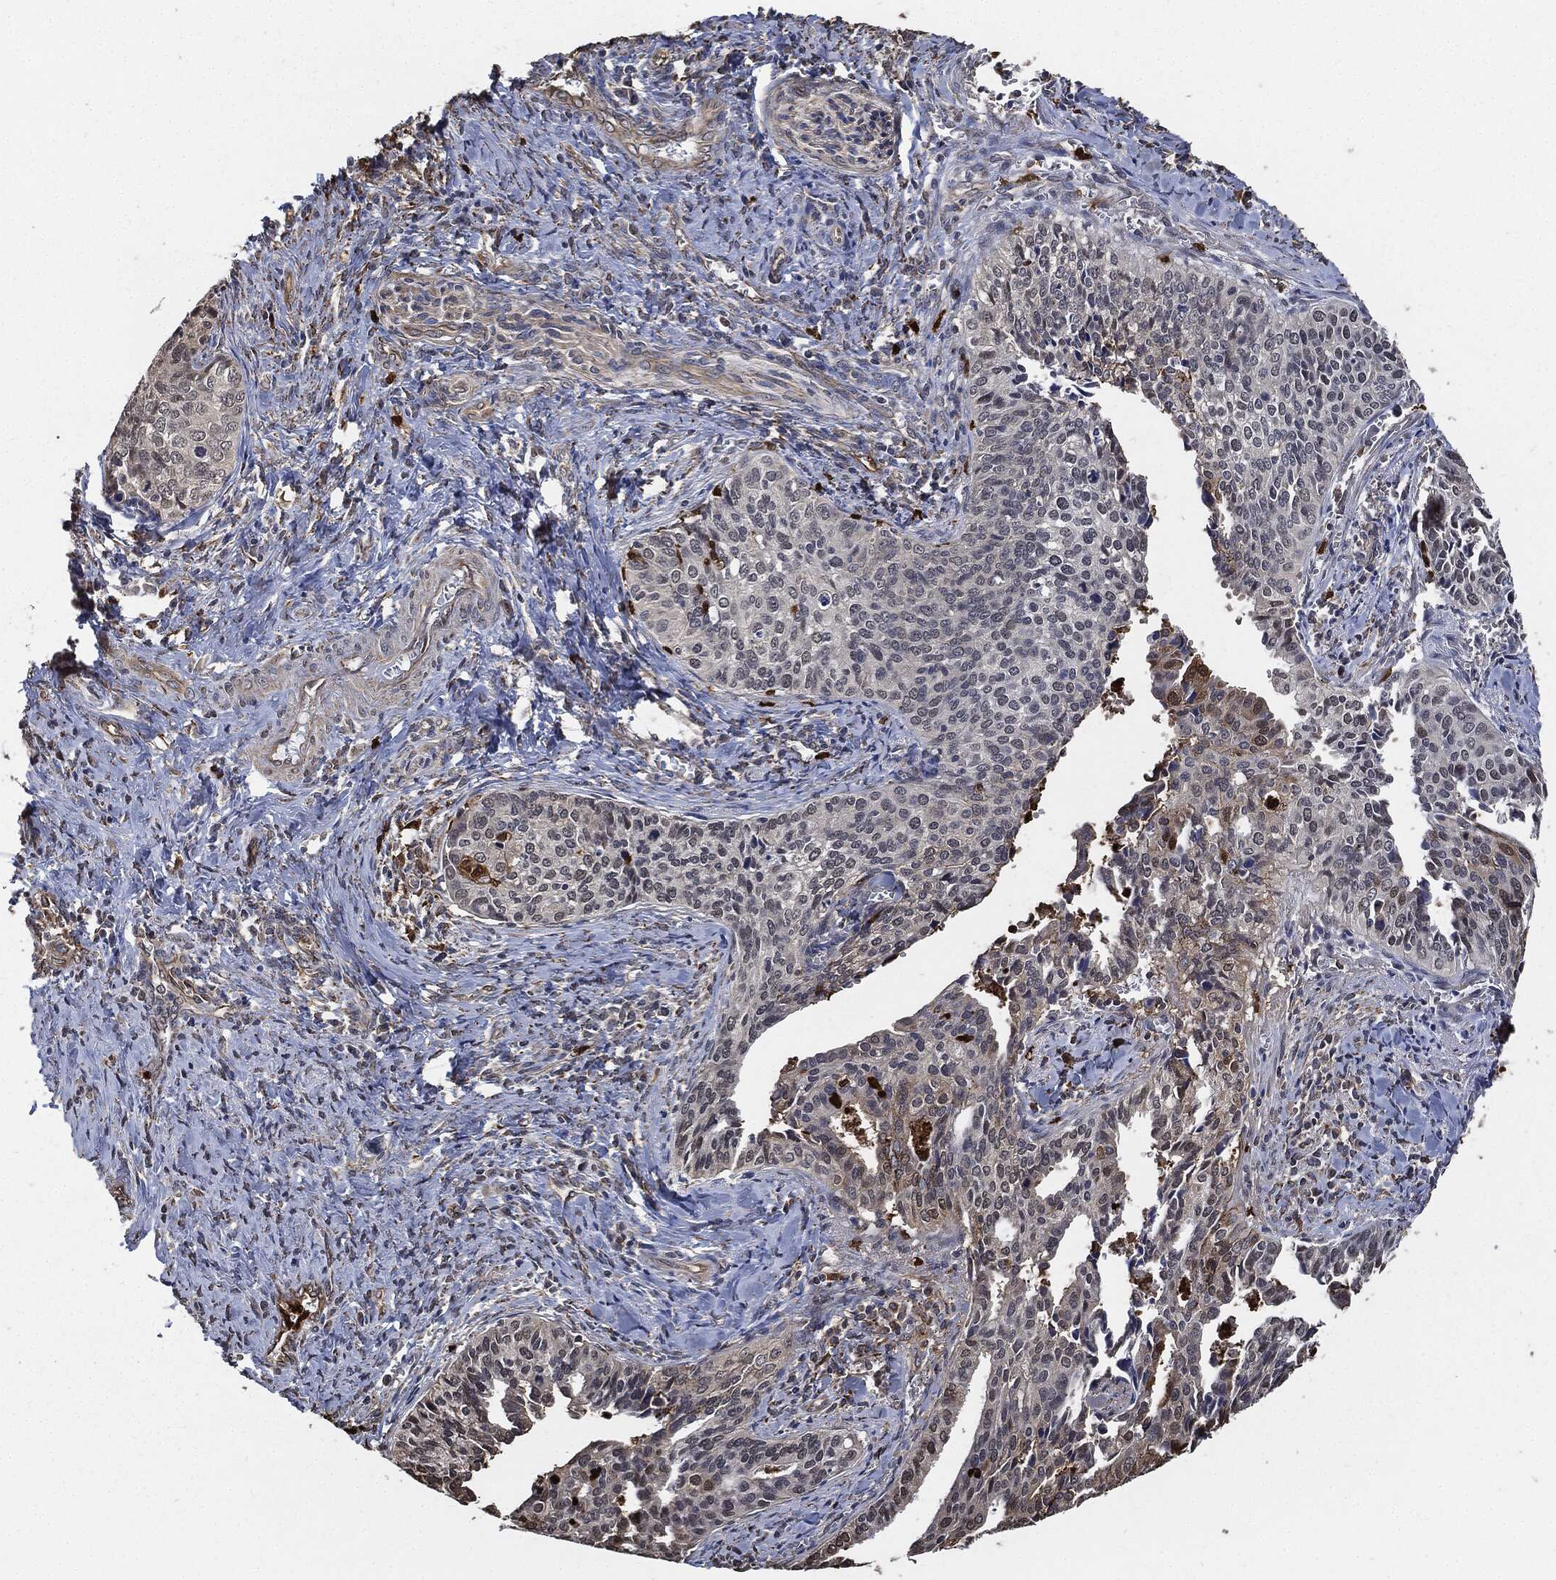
{"staining": {"intensity": "weak", "quantity": "<25%", "location": "cytoplasmic/membranous"}, "tissue": "cervical cancer", "cell_type": "Tumor cells", "image_type": "cancer", "snomed": [{"axis": "morphology", "description": "Squamous cell carcinoma, NOS"}, {"axis": "topography", "description": "Cervix"}], "caption": "DAB (3,3'-diaminobenzidine) immunohistochemical staining of squamous cell carcinoma (cervical) shows no significant positivity in tumor cells.", "gene": "S100A9", "patient": {"sex": "female", "age": 29}}